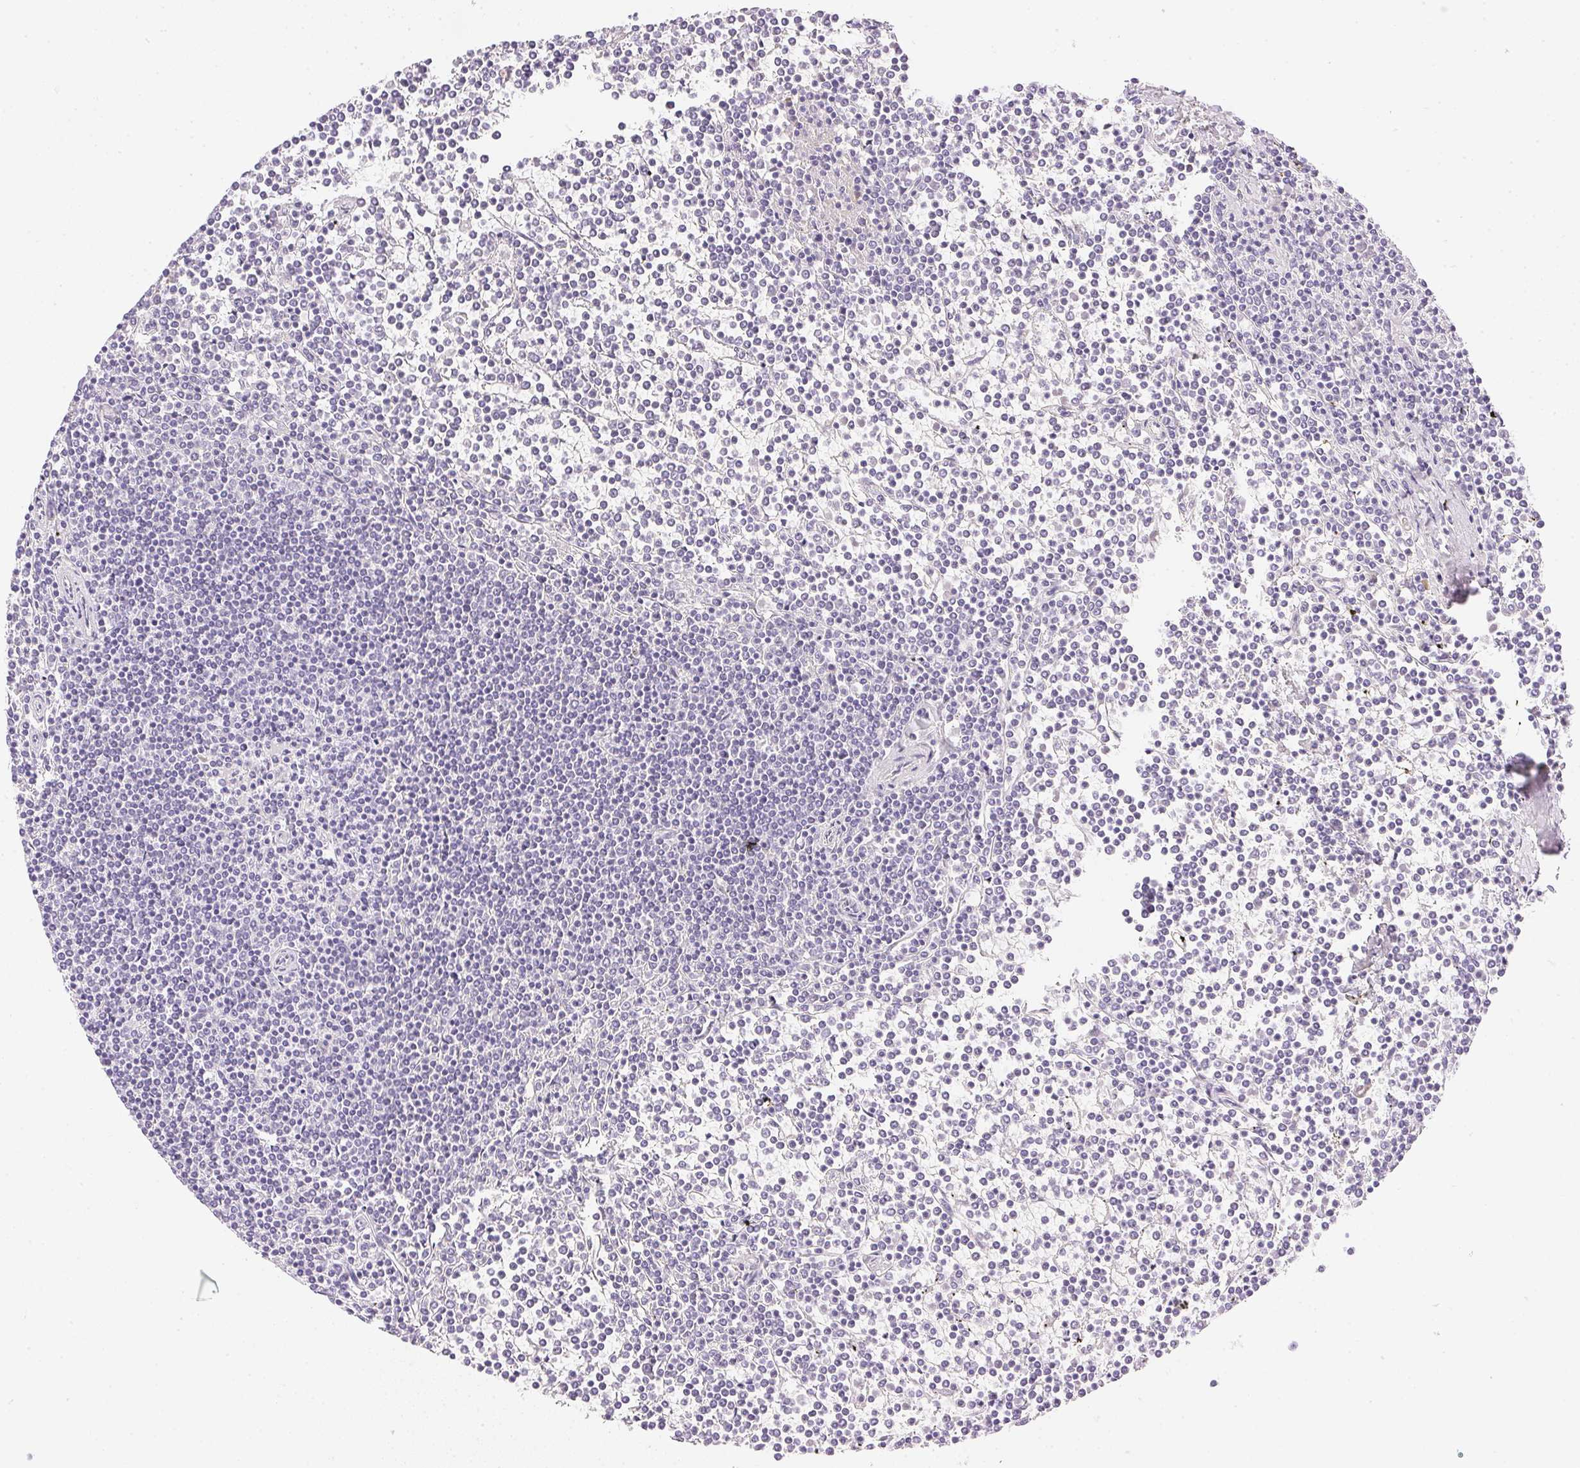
{"staining": {"intensity": "negative", "quantity": "none", "location": "none"}, "tissue": "lymphoma", "cell_type": "Tumor cells", "image_type": "cancer", "snomed": [{"axis": "morphology", "description": "Malignant lymphoma, non-Hodgkin's type, Low grade"}, {"axis": "topography", "description": "Spleen"}], "caption": "The image shows no significant staining in tumor cells of lymphoma.", "gene": "CTRL", "patient": {"sex": "female", "age": 19}}